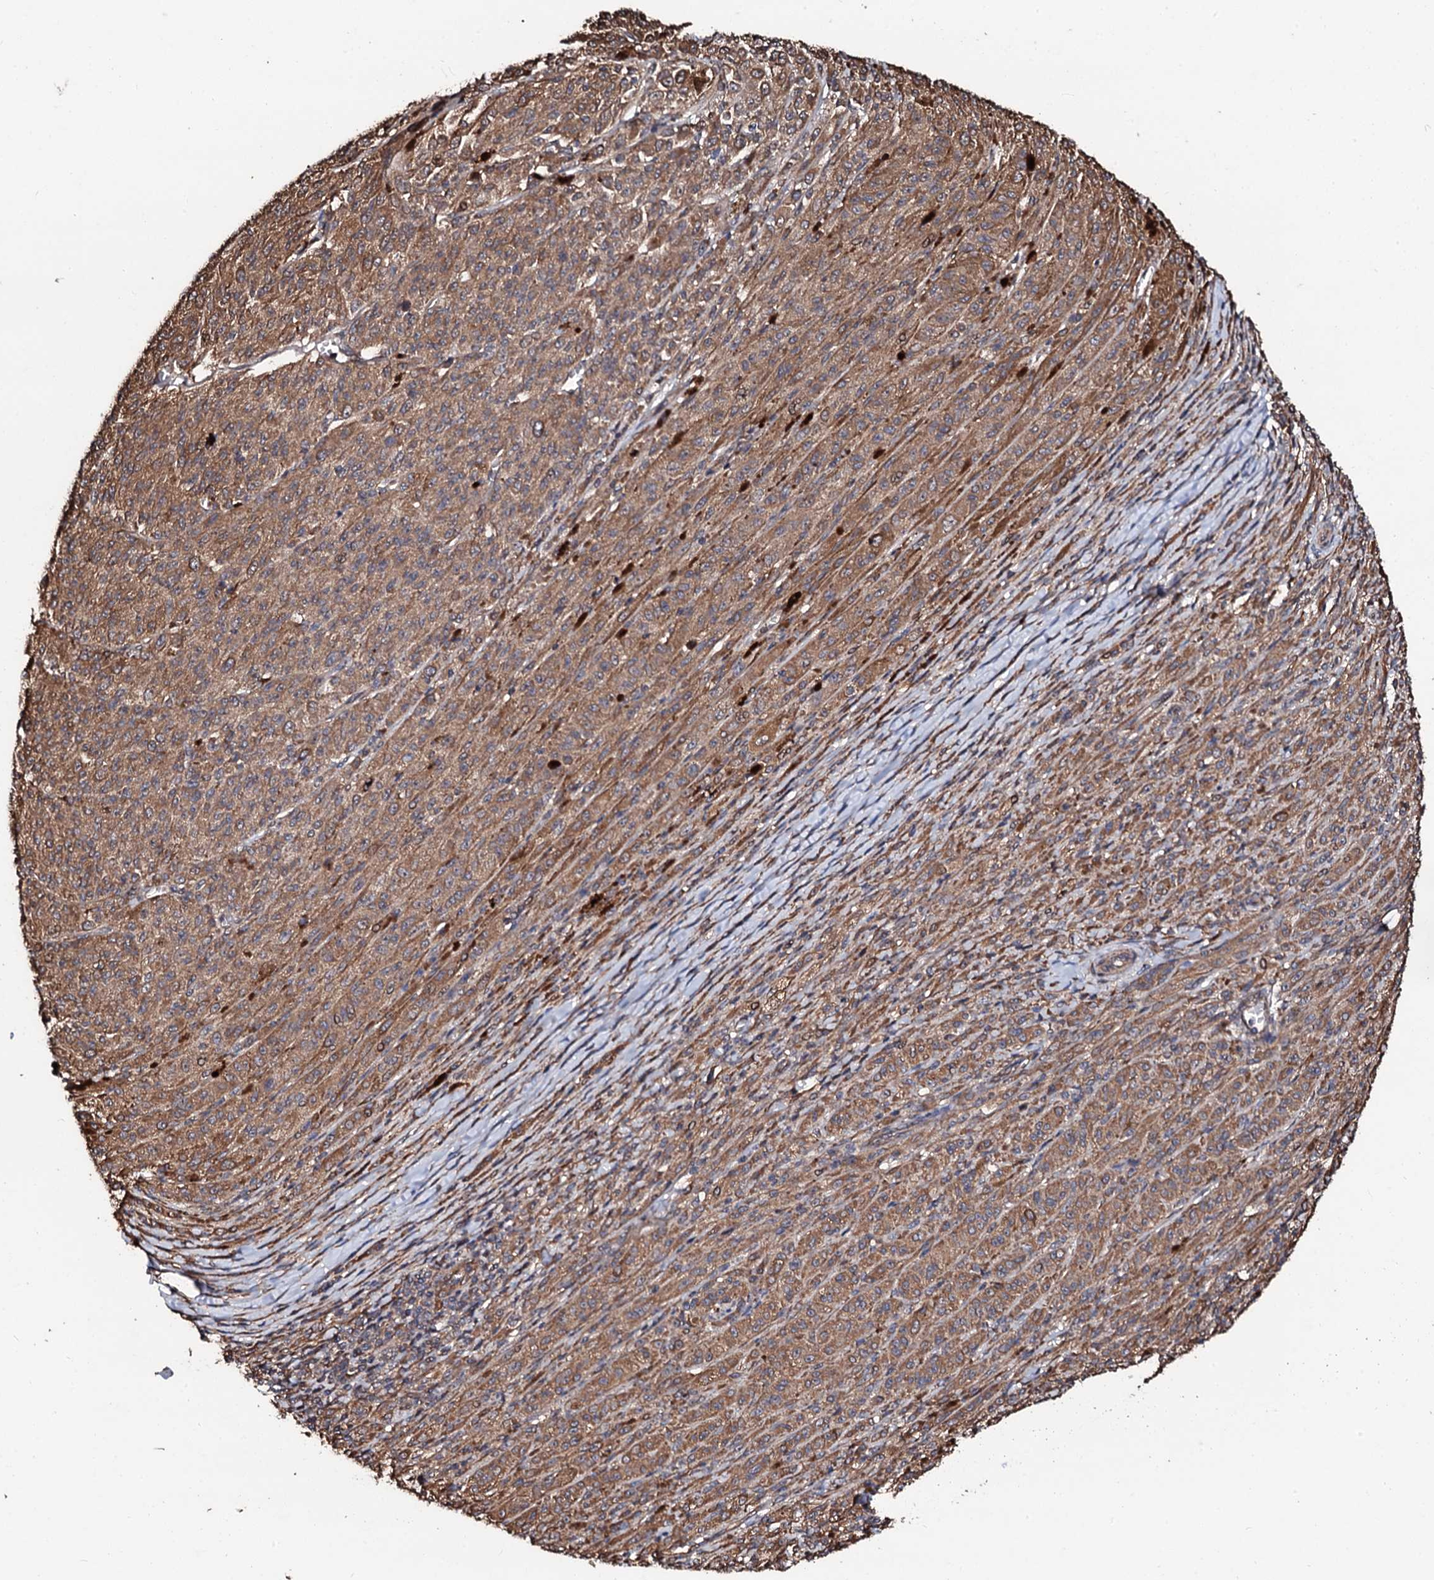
{"staining": {"intensity": "moderate", "quantity": ">75%", "location": "cytoplasmic/membranous"}, "tissue": "melanoma", "cell_type": "Tumor cells", "image_type": "cancer", "snomed": [{"axis": "morphology", "description": "Malignant melanoma, NOS"}, {"axis": "topography", "description": "Skin"}], "caption": "Melanoma stained for a protein exhibits moderate cytoplasmic/membranous positivity in tumor cells.", "gene": "CKAP5", "patient": {"sex": "female", "age": 52}}